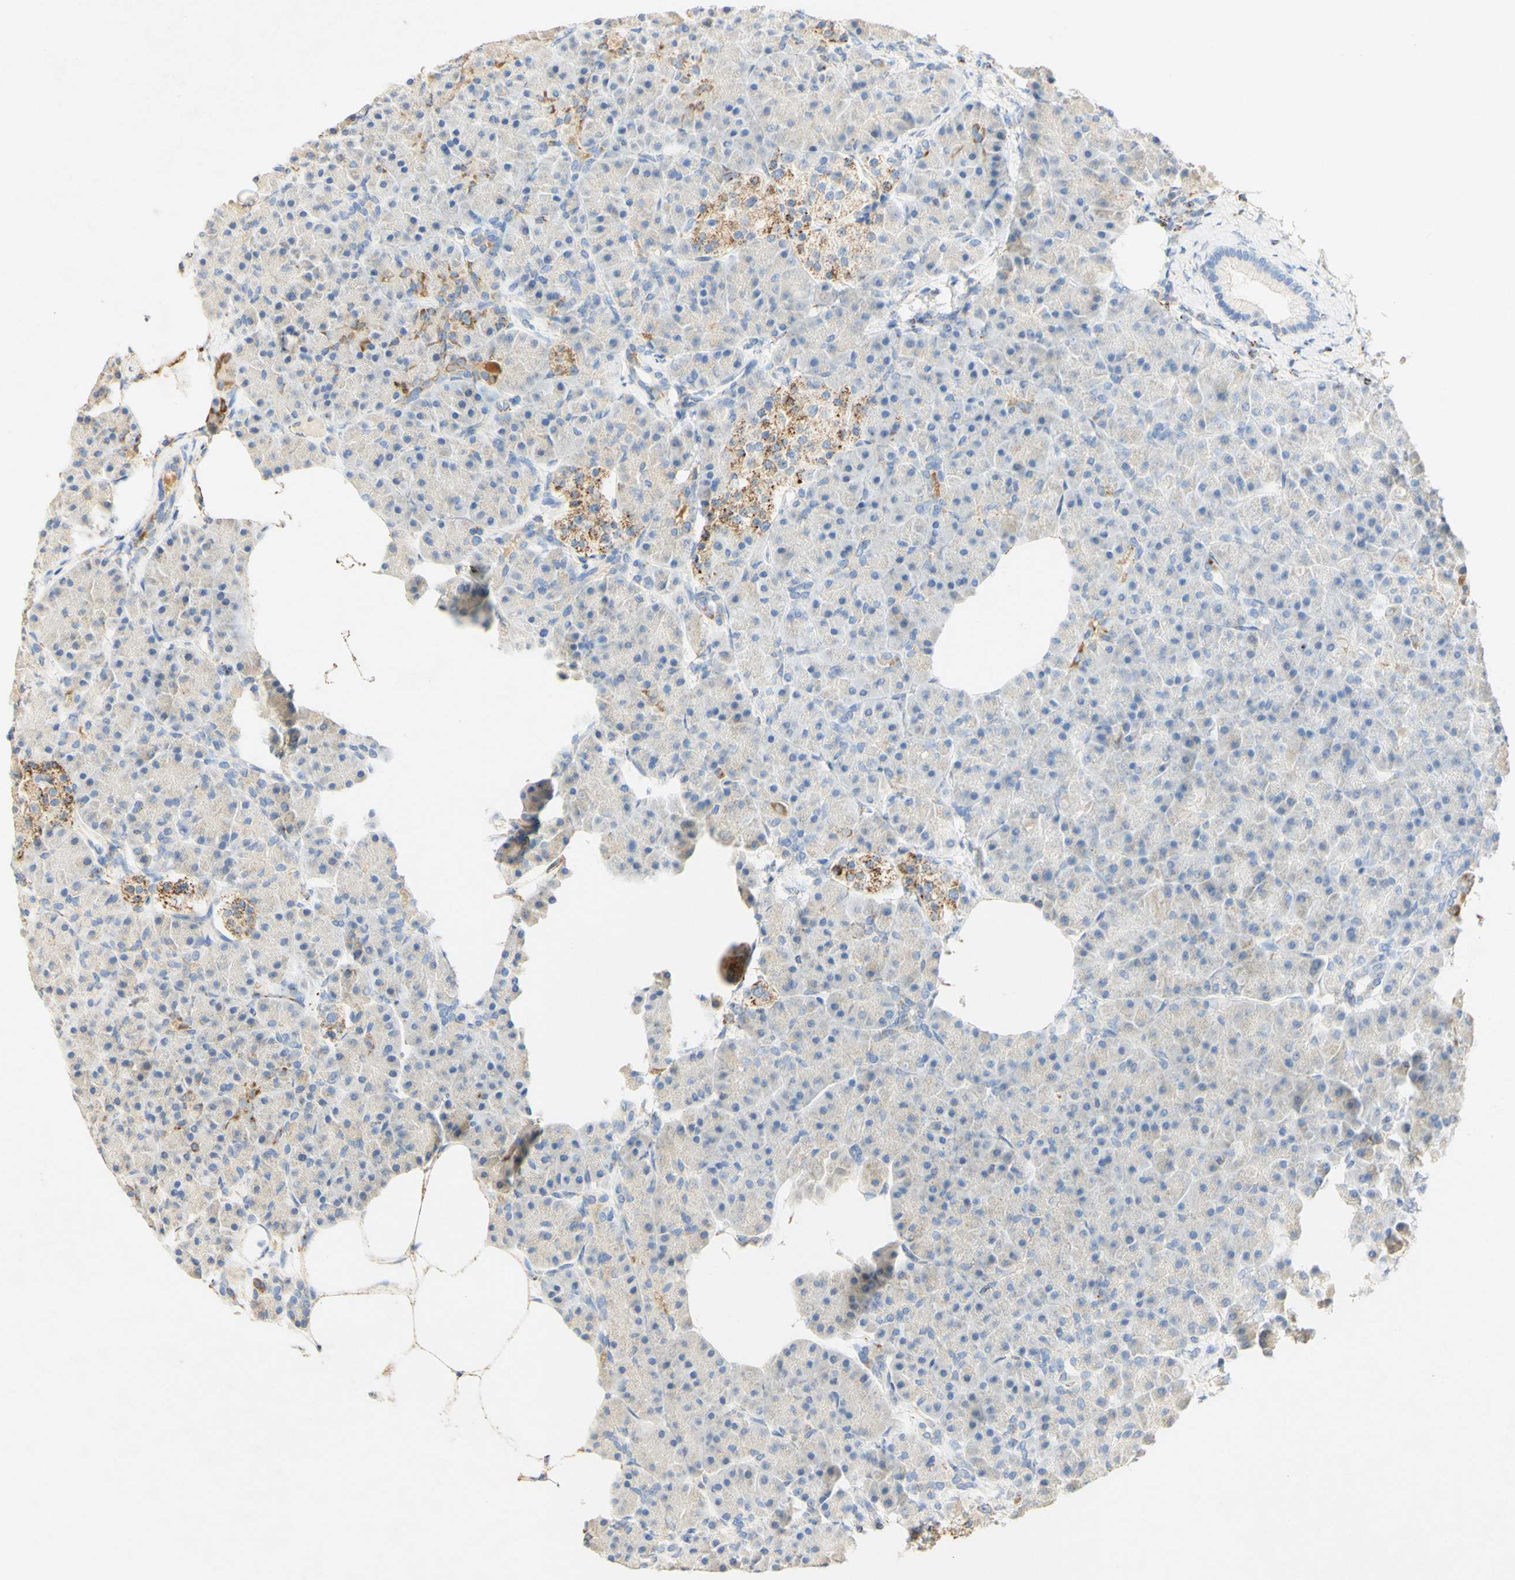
{"staining": {"intensity": "negative", "quantity": "none", "location": "none"}, "tissue": "pancreas", "cell_type": "Exocrine glandular cells", "image_type": "normal", "snomed": [{"axis": "morphology", "description": "Normal tissue, NOS"}, {"axis": "topography", "description": "Pancreas"}], "caption": "Exocrine glandular cells are negative for brown protein staining in normal pancreas. Brightfield microscopy of immunohistochemistry stained with DAB (3,3'-diaminobenzidine) (brown) and hematoxylin (blue), captured at high magnification.", "gene": "OXCT1", "patient": {"sex": "female", "age": 70}}